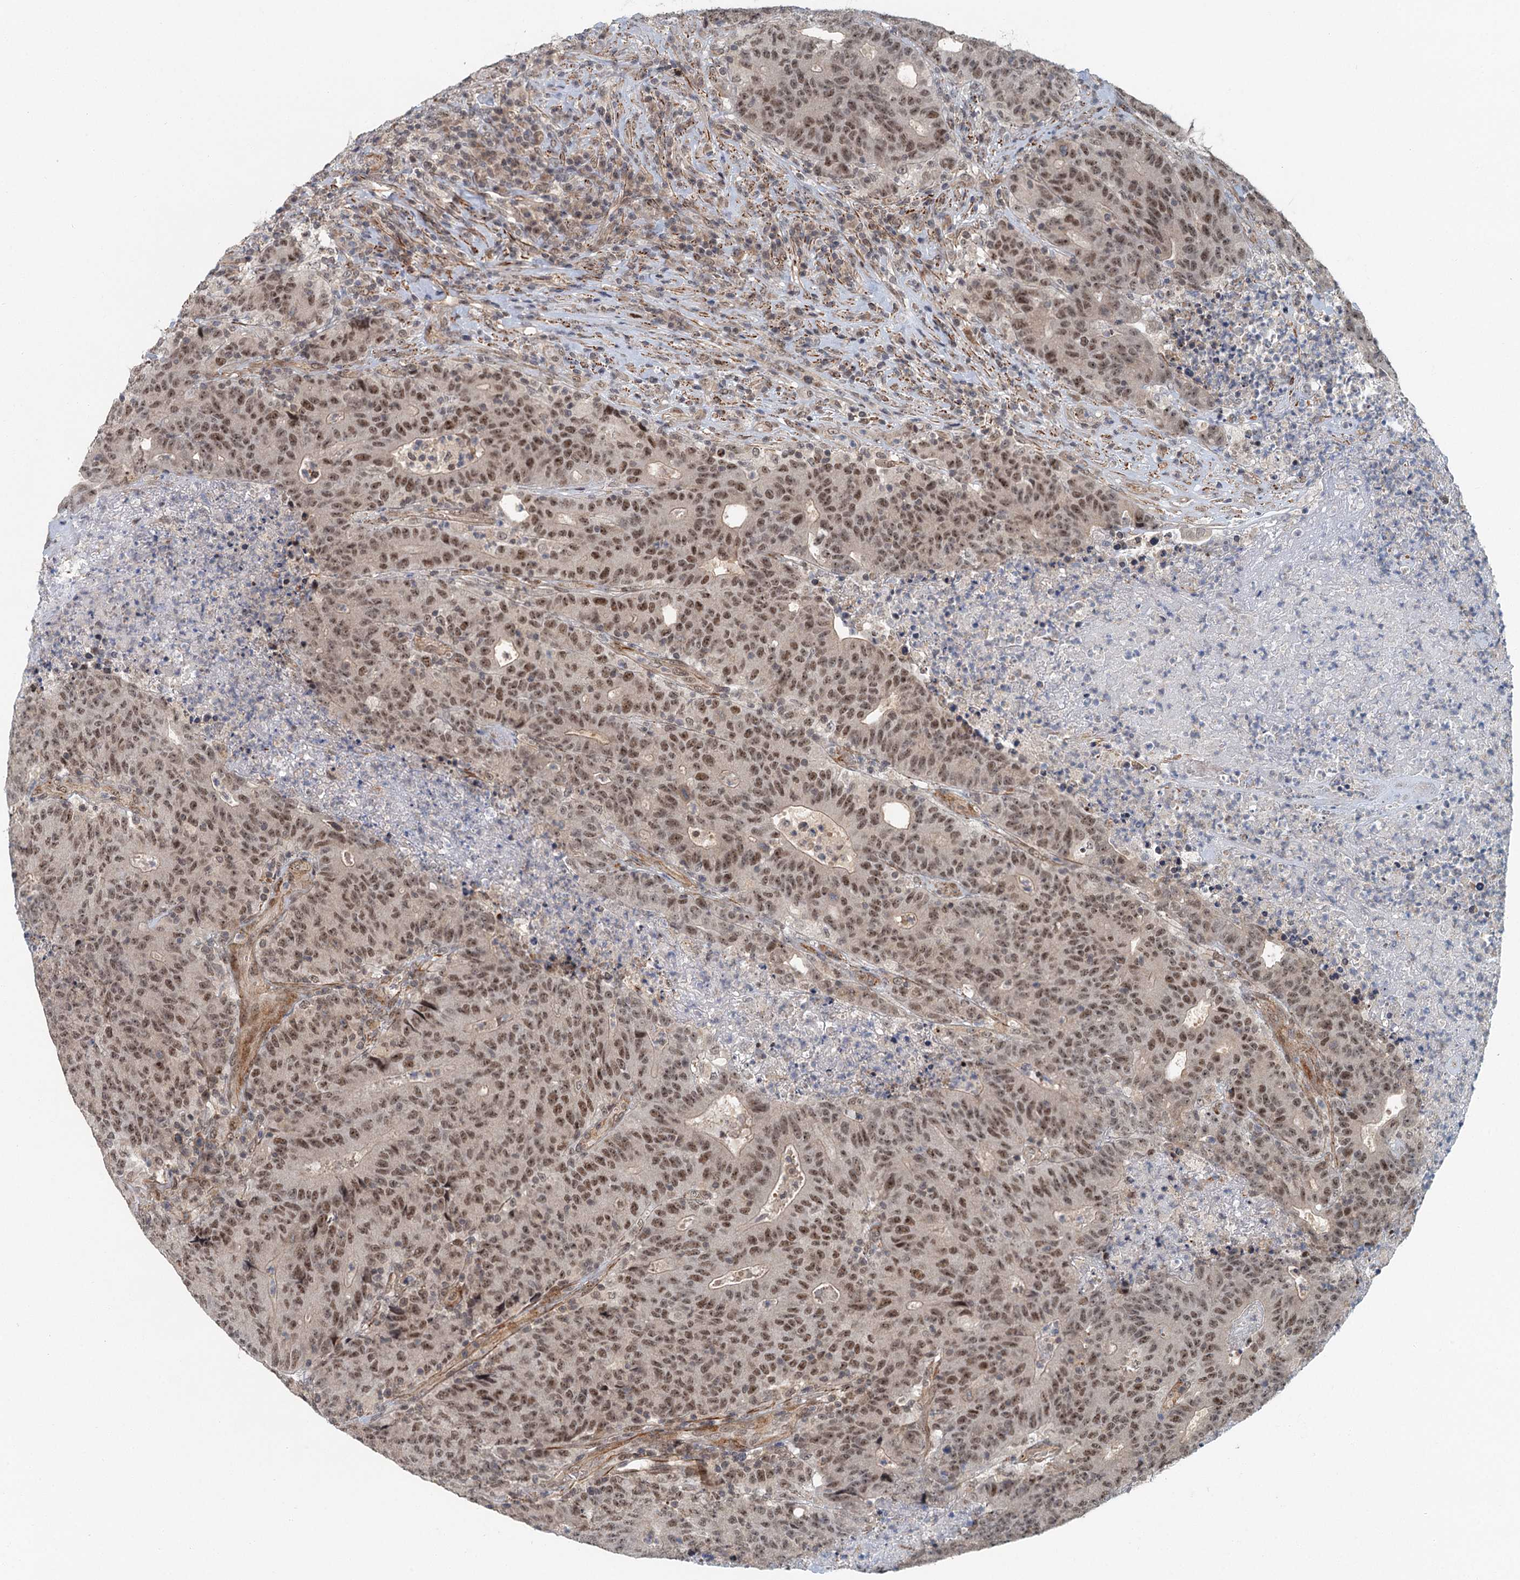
{"staining": {"intensity": "moderate", "quantity": ">75%", "location": "nuclear"}, "tissue": "colorectal cancer", "cell_type": "Tumor cells", "image_type": "cancer", "snomed": [{"axis": "morphology", "description": "Adenocarcinoma, NOS"}, {"axis": "topography", "description": "Colon"}], "caption": "There is medium levels of moderate nuclear positivity in tumor cells of colorectal cancer, as demonstrated by immunohistochemical staining (brown color).", "gene": "TAS2R42", "patient": {"sex": "female", "age": 75}}